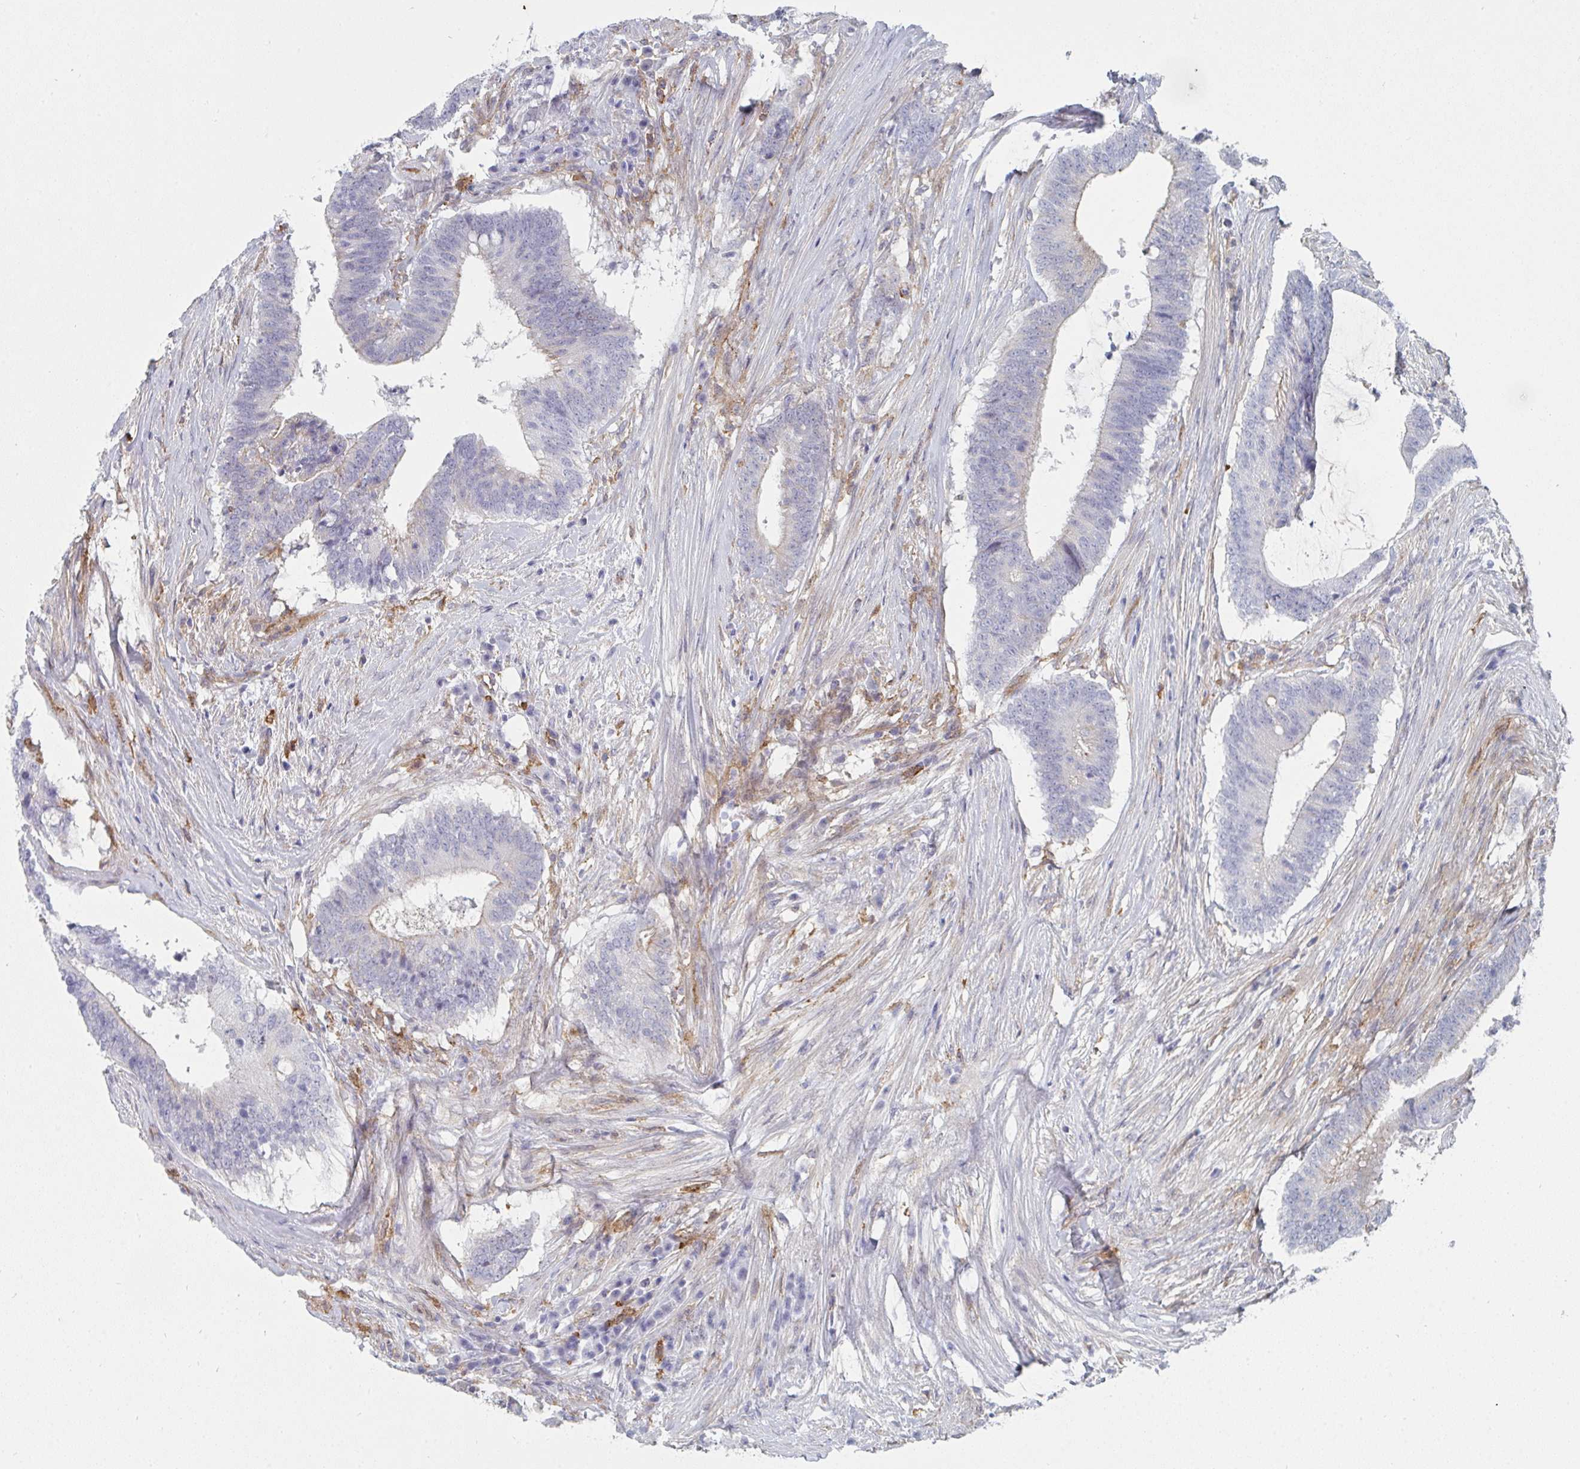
{"staining": {"intensity": "negative", "quantity": "none", "location": "none"}, "tissue": "colorectal cancer", "cell_type": "Tumor cells", "image_type": "cancer", "snomed": [{"axis": "morphology", "description": "Adenocarcinoma, NOS"}, {"axis": "topography", "description": "Colon"}], "caption": "A histopathology image of human colorectal cancer (adenocarcinoma) is negative for staining in tumor cells.", "gene": "DAB2", "patient": {"sex": "female", "age": 43}}